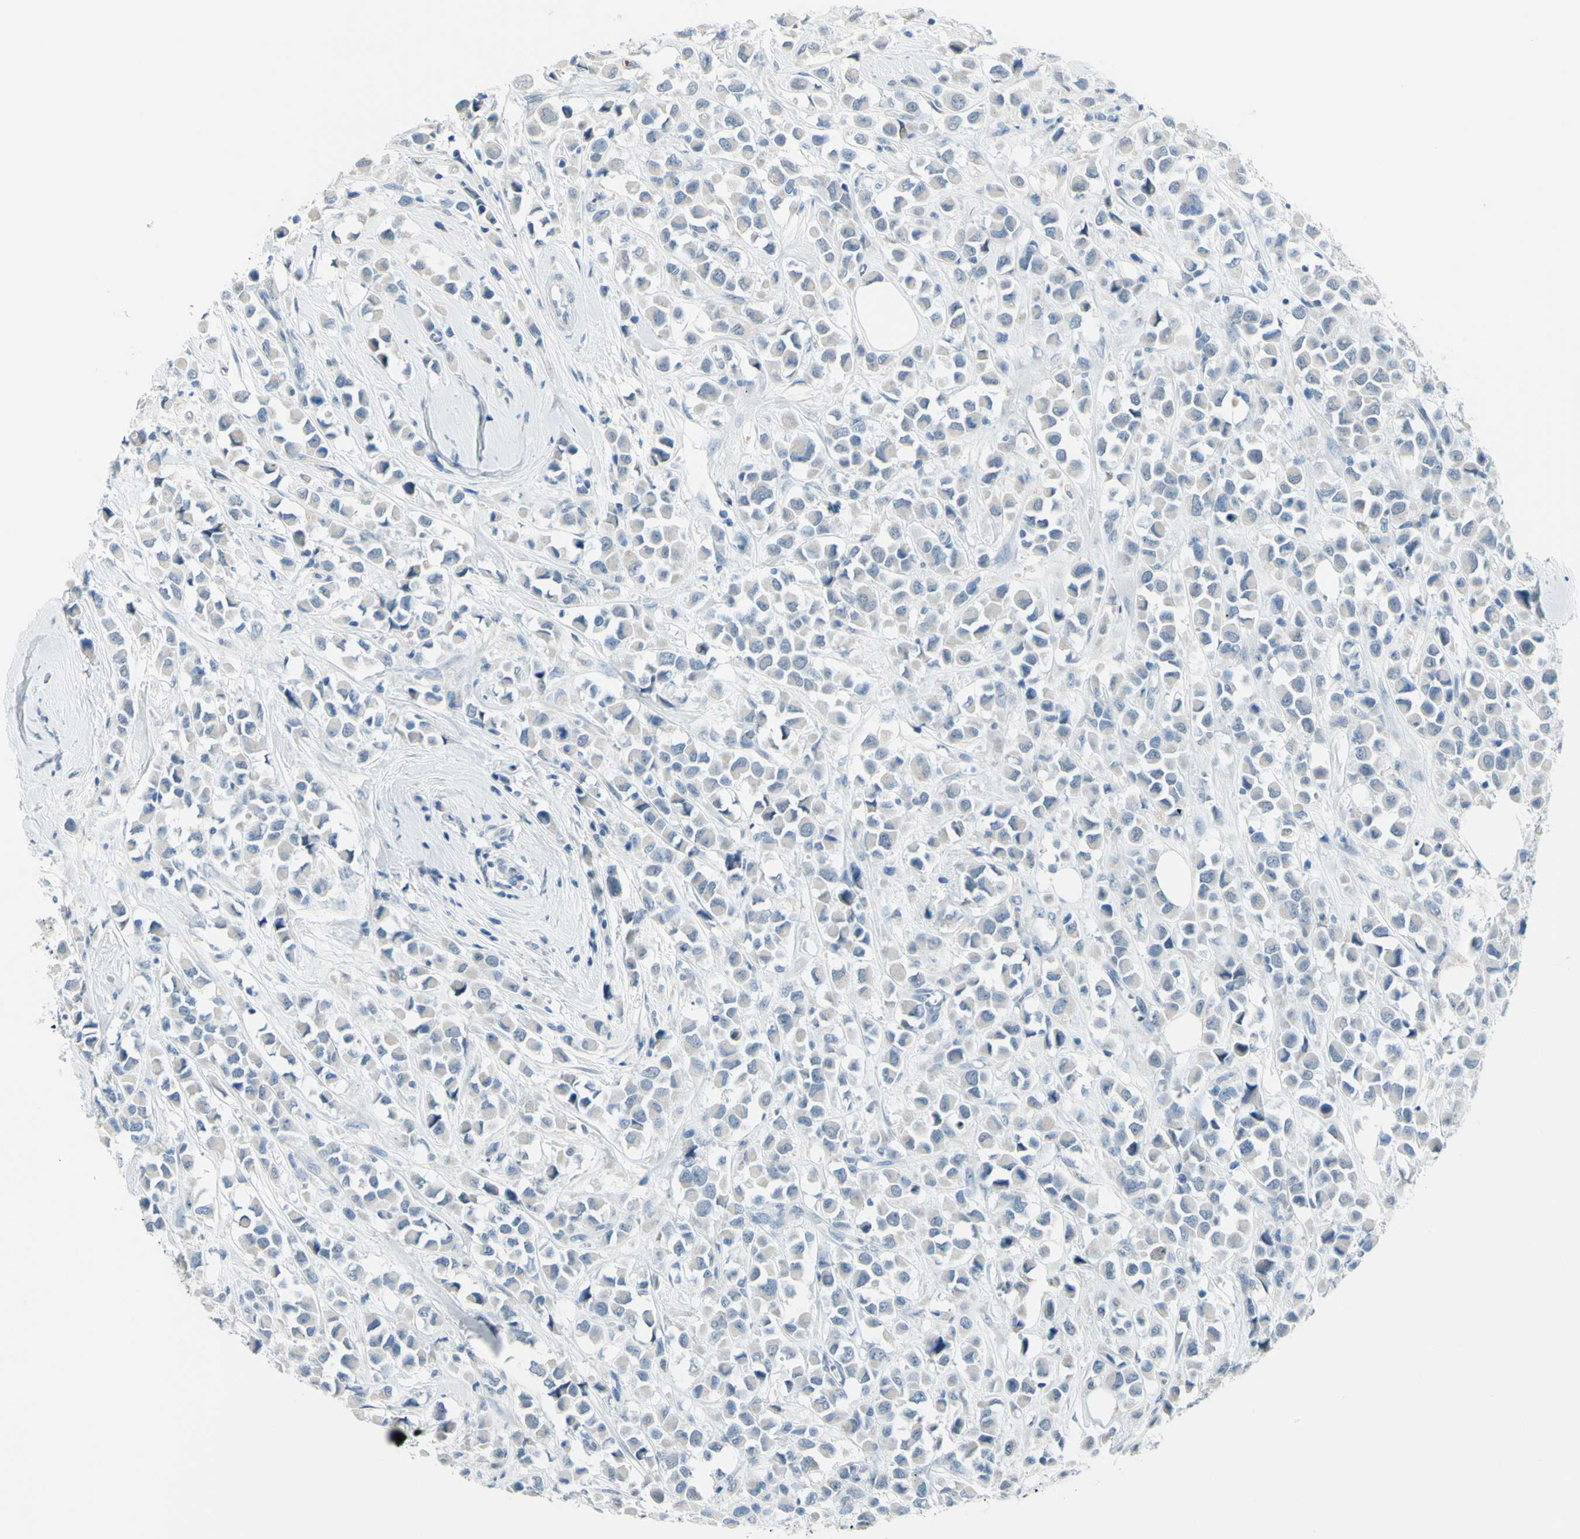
{"staining": {"intensity": "negative", "quantity": "none", "location": "none"}, "tissue": "breast cancer", "cell_type": "Tumor cells", "image_type": "cancer", "snomed": [{"axis": "morphology", "description": "Duct carcinoma"}, {"axis": "topography", "description": "Breast"}], "caption": "This is an IHC photomicrograph of human intraductal carcinoma (breast). There is no positivity in tumor cells.", "gene": "ZNF557", "patient": {"sex": "female", "age": 61}}